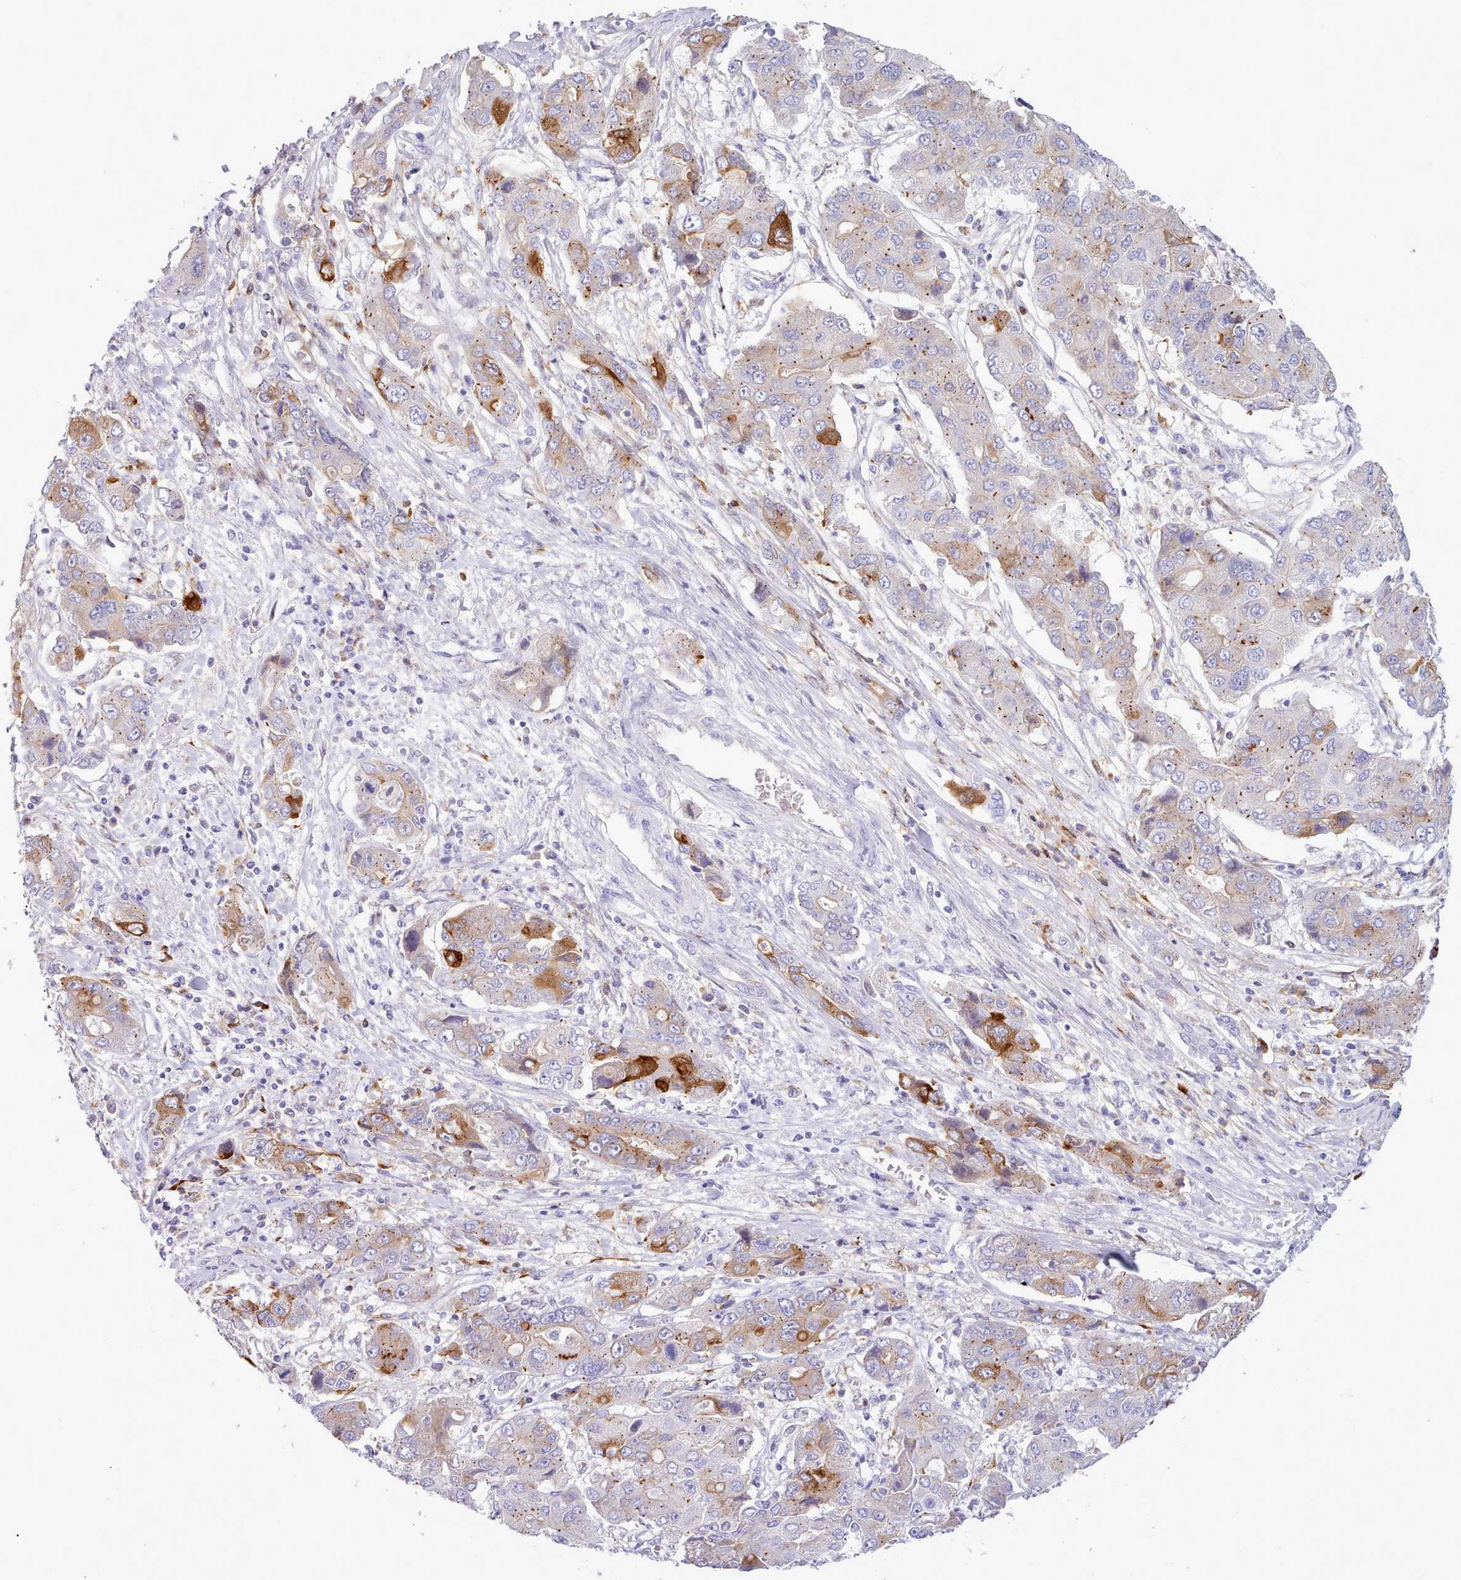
{"staining": {"intensity": "strong", "quantity": "<25%", "location": "cytoplasmic/membranous"}, "tissue": "liver cancer", "cell_type": "Tumor cells", "image_type": "cancer", "snomed": [{"axis": "morphology", "description": "Cholangiocarcinoma"}, {"axis": "topography", "description": "Liver"}], "caption": "Protein expression by immunohistochemistry shows strong cytoplasmic/membranous staining in approximately <25% of tumor cells in liver cholangiocarcinoma.", "gene": "NKX1-2", "patient": {"sex": "male", "age": 67}}